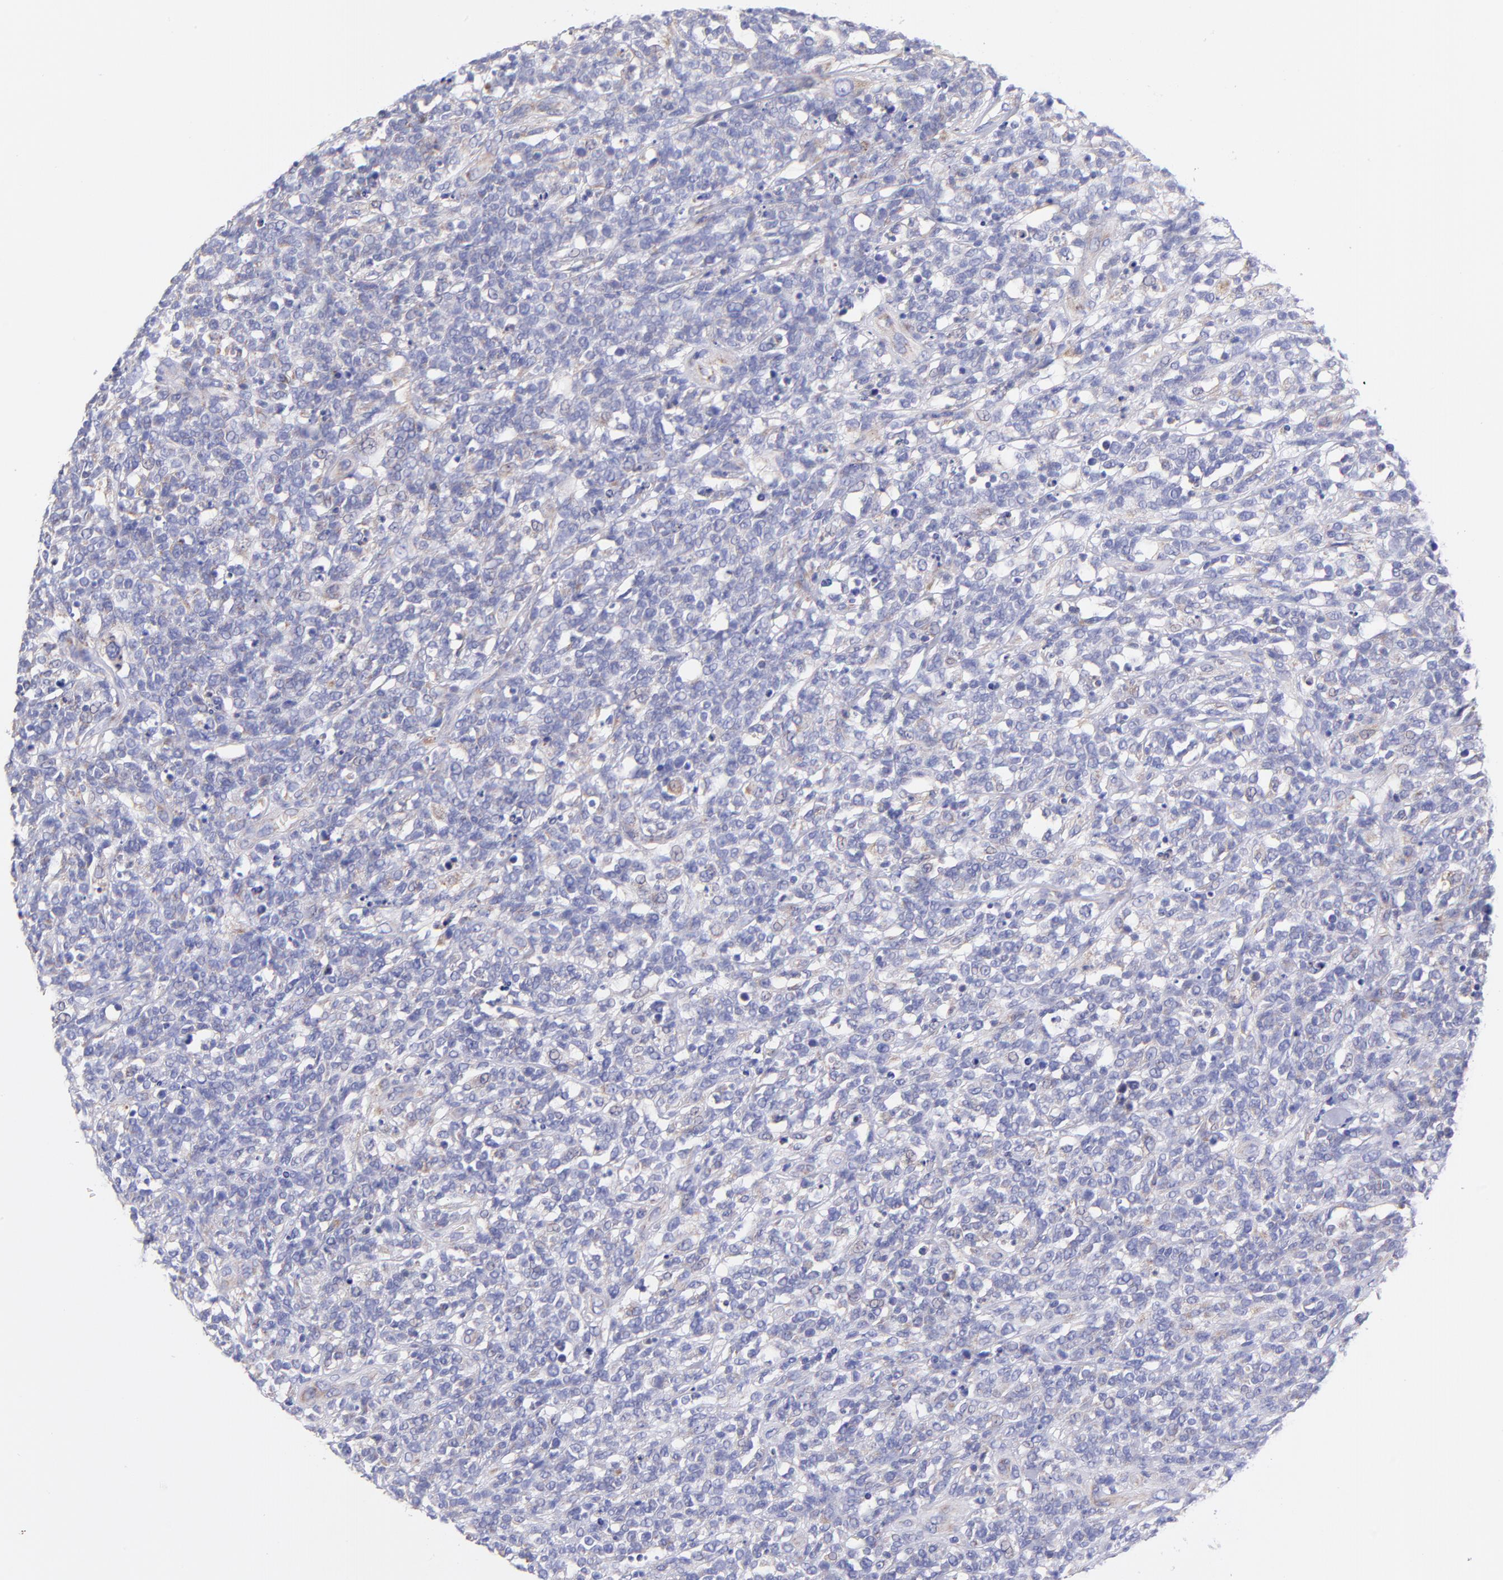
{"staining": {"intensity": "negative", "quantity": "none", "location": "none"}, "tissue": "lymphoma", "cell_type": "Tumor cells", "image_type": "cancer", "snomed": [{"axis": "morphology", "description": "Malignant lymphoma, non-Hodgkin's type, High grade"}, {"axis": "topography", "description": "Lymph node"}], "caption": "Immunohistochemistry image of high-grade malignant lymphoma, non-Hodgkin's type stained for a protein (brown), which displays no staining in tumor cells.", "gene": "NDUFB7", "patient": {"sex": "female", "age": 73}}